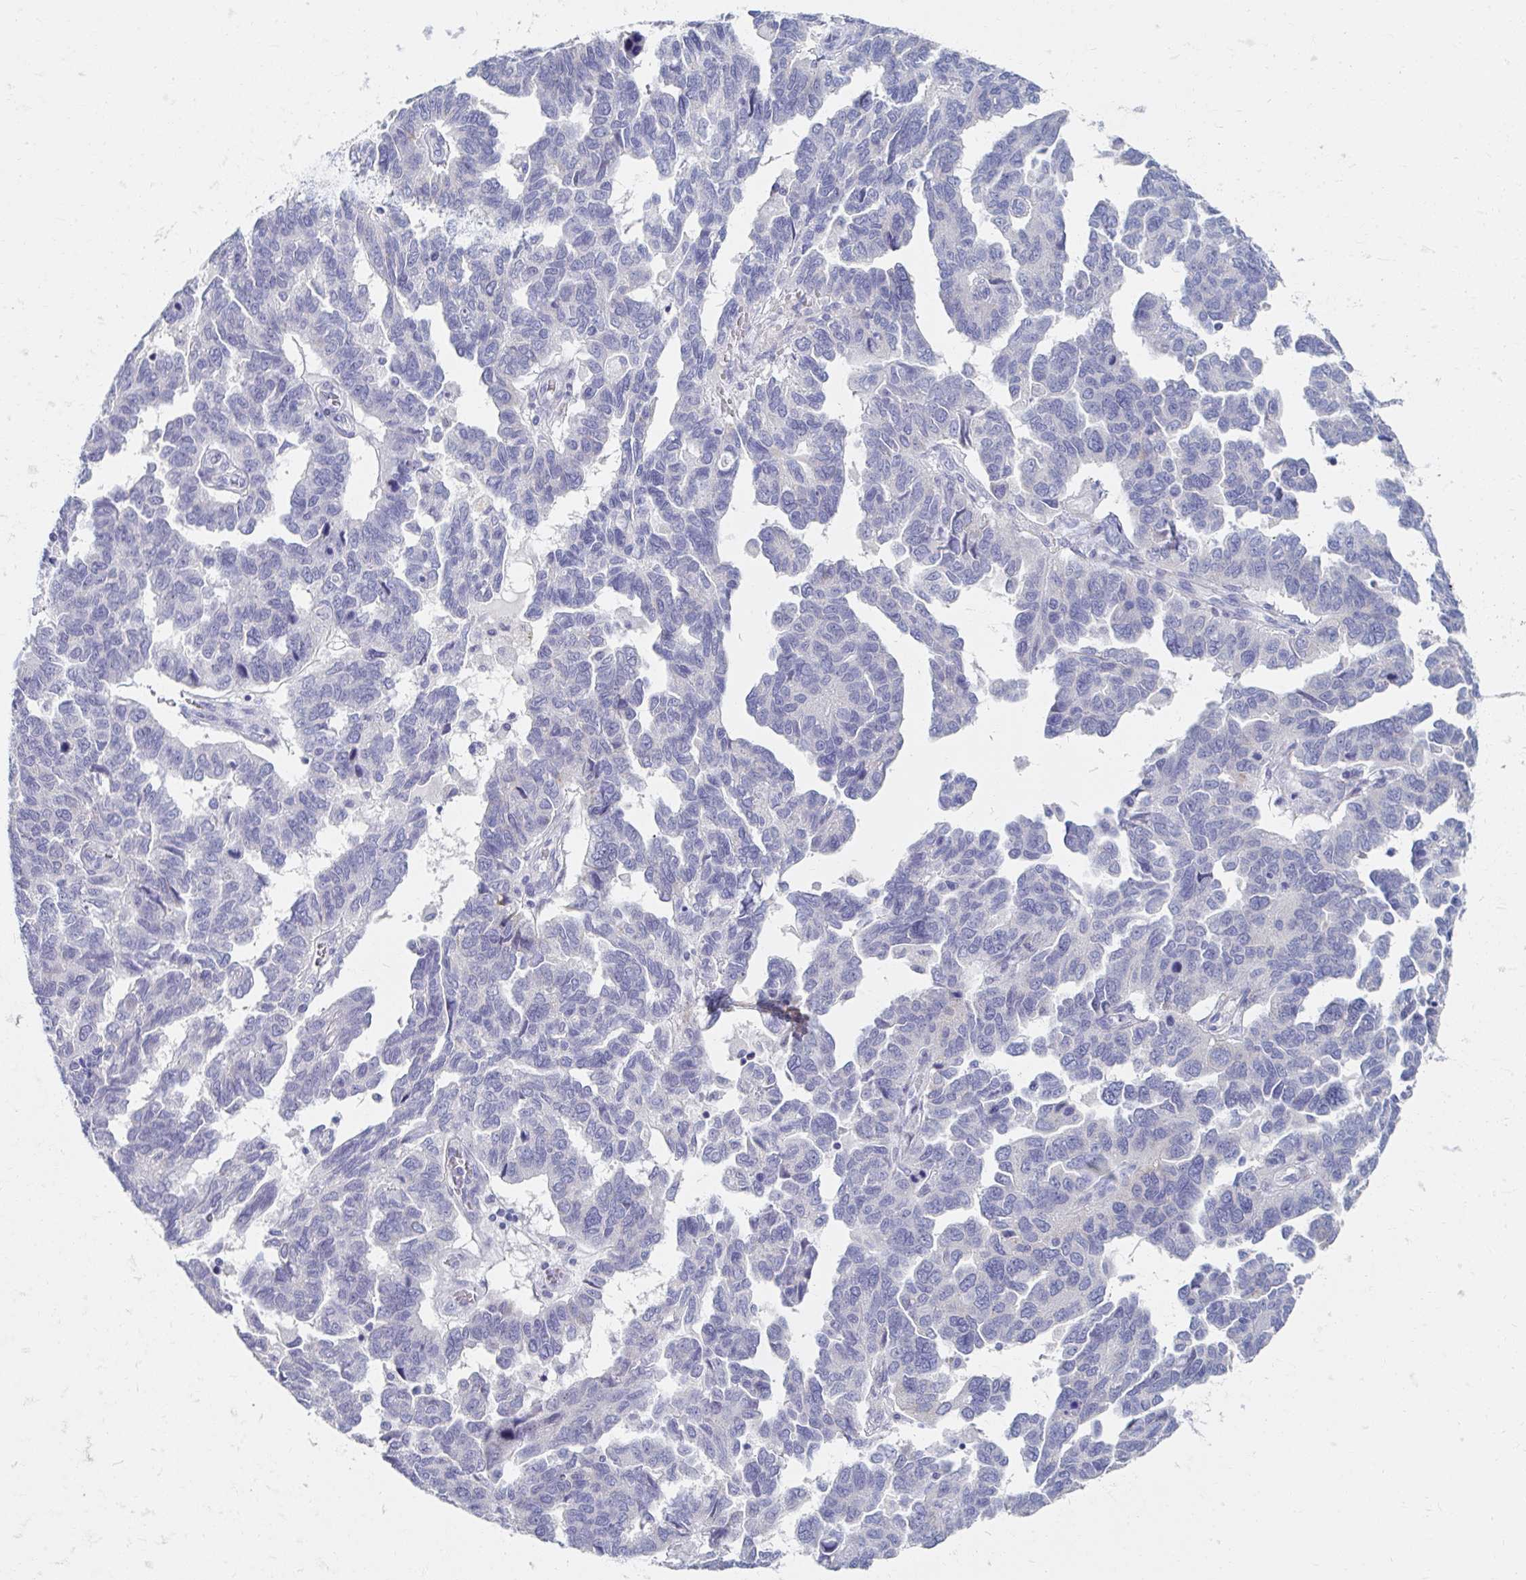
{"staining": {"intensity": "negative", "quantity": "none", "location": "none"}, "tissue": "ovarian cancer", "cell_type": "Tumor cells", "image_type": "cancer", "snomed": [{"axis": "morphology", "description": "Cystadenocarcinoma, serous, NOS"}, {"axis": "topography", "description": "Ovary"}], "caption": "Human ovarian serous cystadenocarcinoma stained for a protein using immunohistochemistry exhibits no expression in tumor cells.", "gene": "MYLK2", "patient": {"sex": "female", "age": 64}}